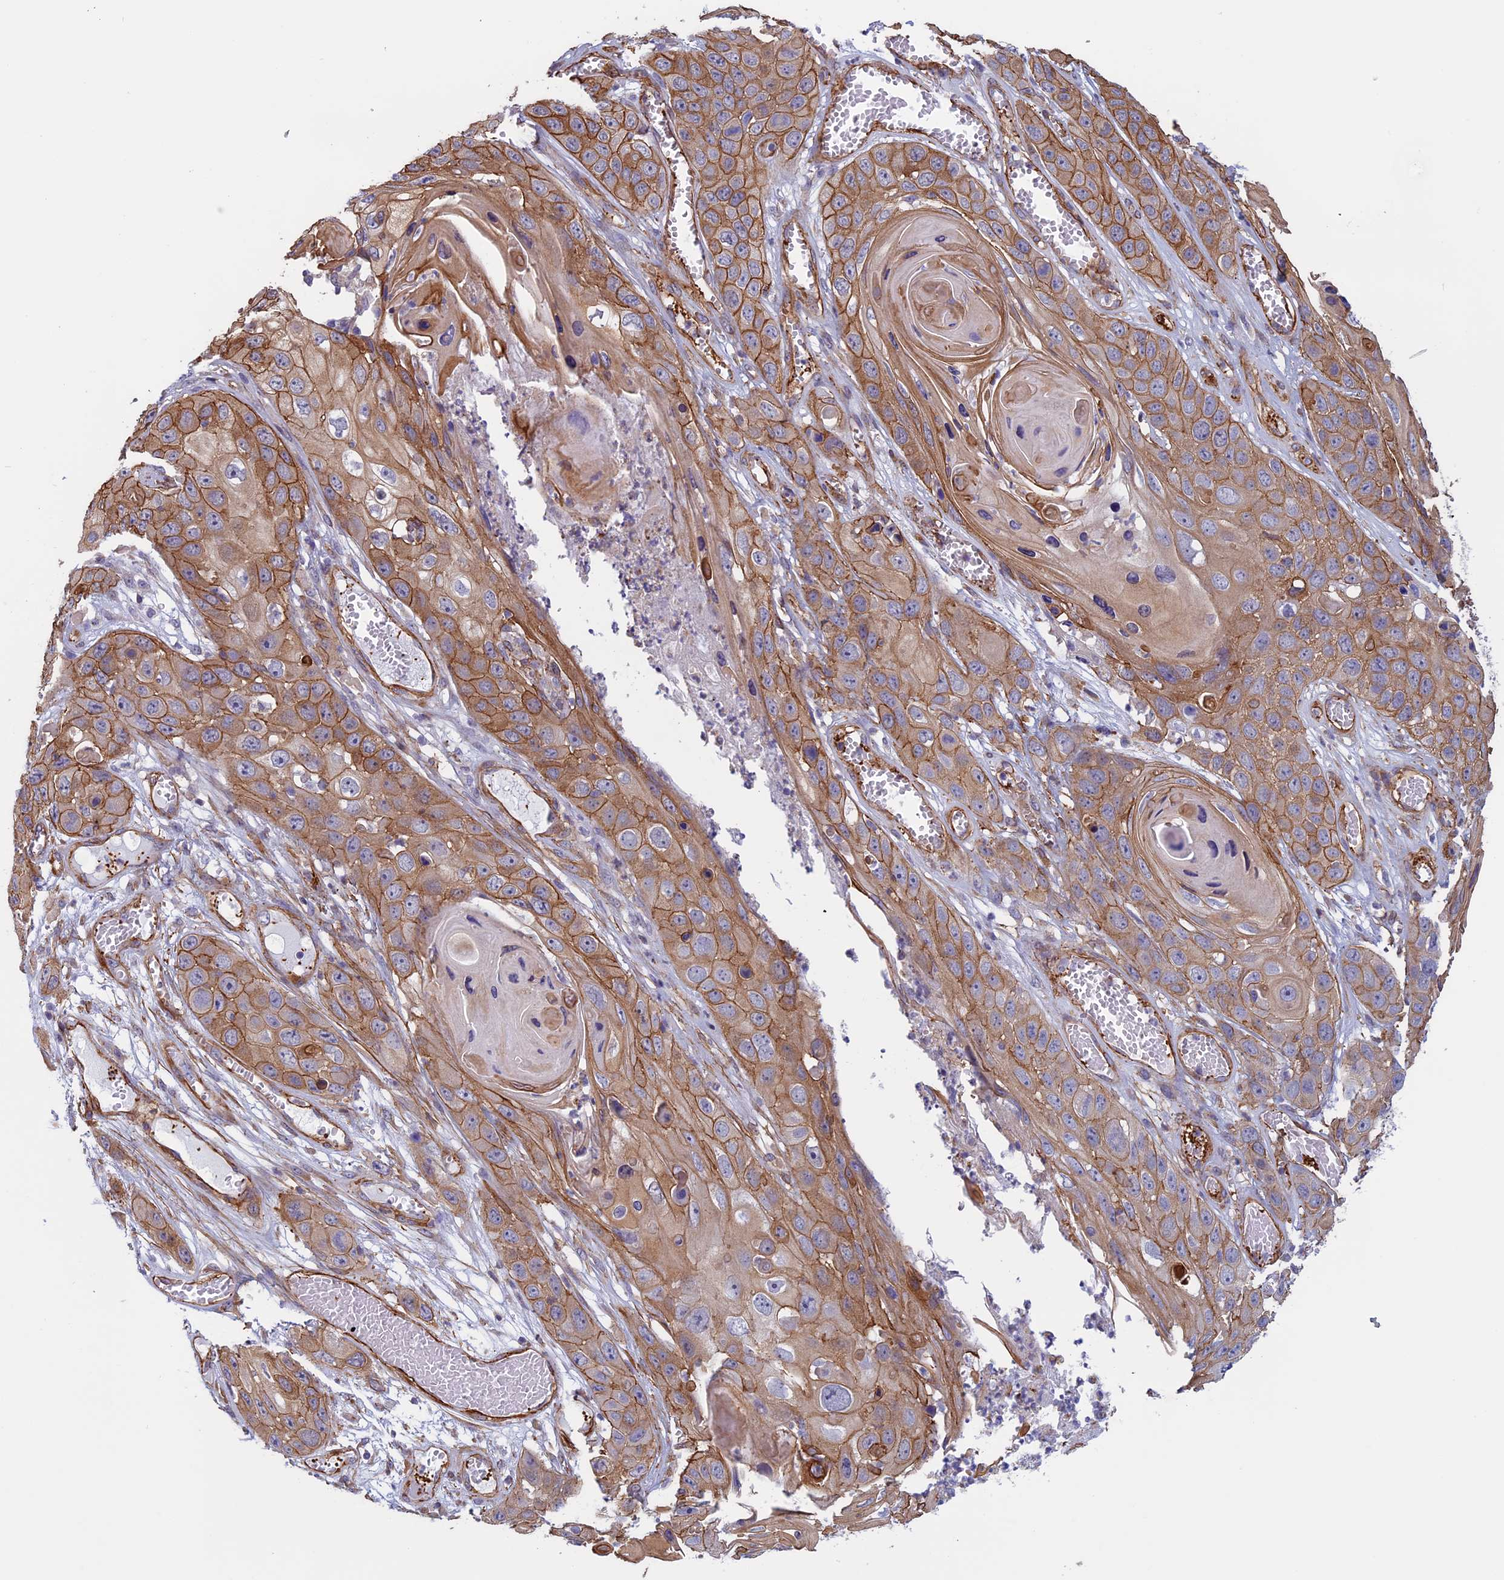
{"staining": {"intensity": "moderate", "quantity": ">75%", "location": "cytoplasmic/membranous"}, "tissue": "skin cancer", "cell_type": "Tumor cells", "image_type": "cancer", "snomed": [{"axis": "morphology", "description": "Squamous cell carcinoma, NOS"}, {"axis": "topography", "description": "Skin"}], "caption": "Human squamous cell carcinoma (skin) stained with a protein marker displays moderate staining in tumor cells.", "gene": "ANGPTL2", "patient": {"sex": "male", "age": 55}}